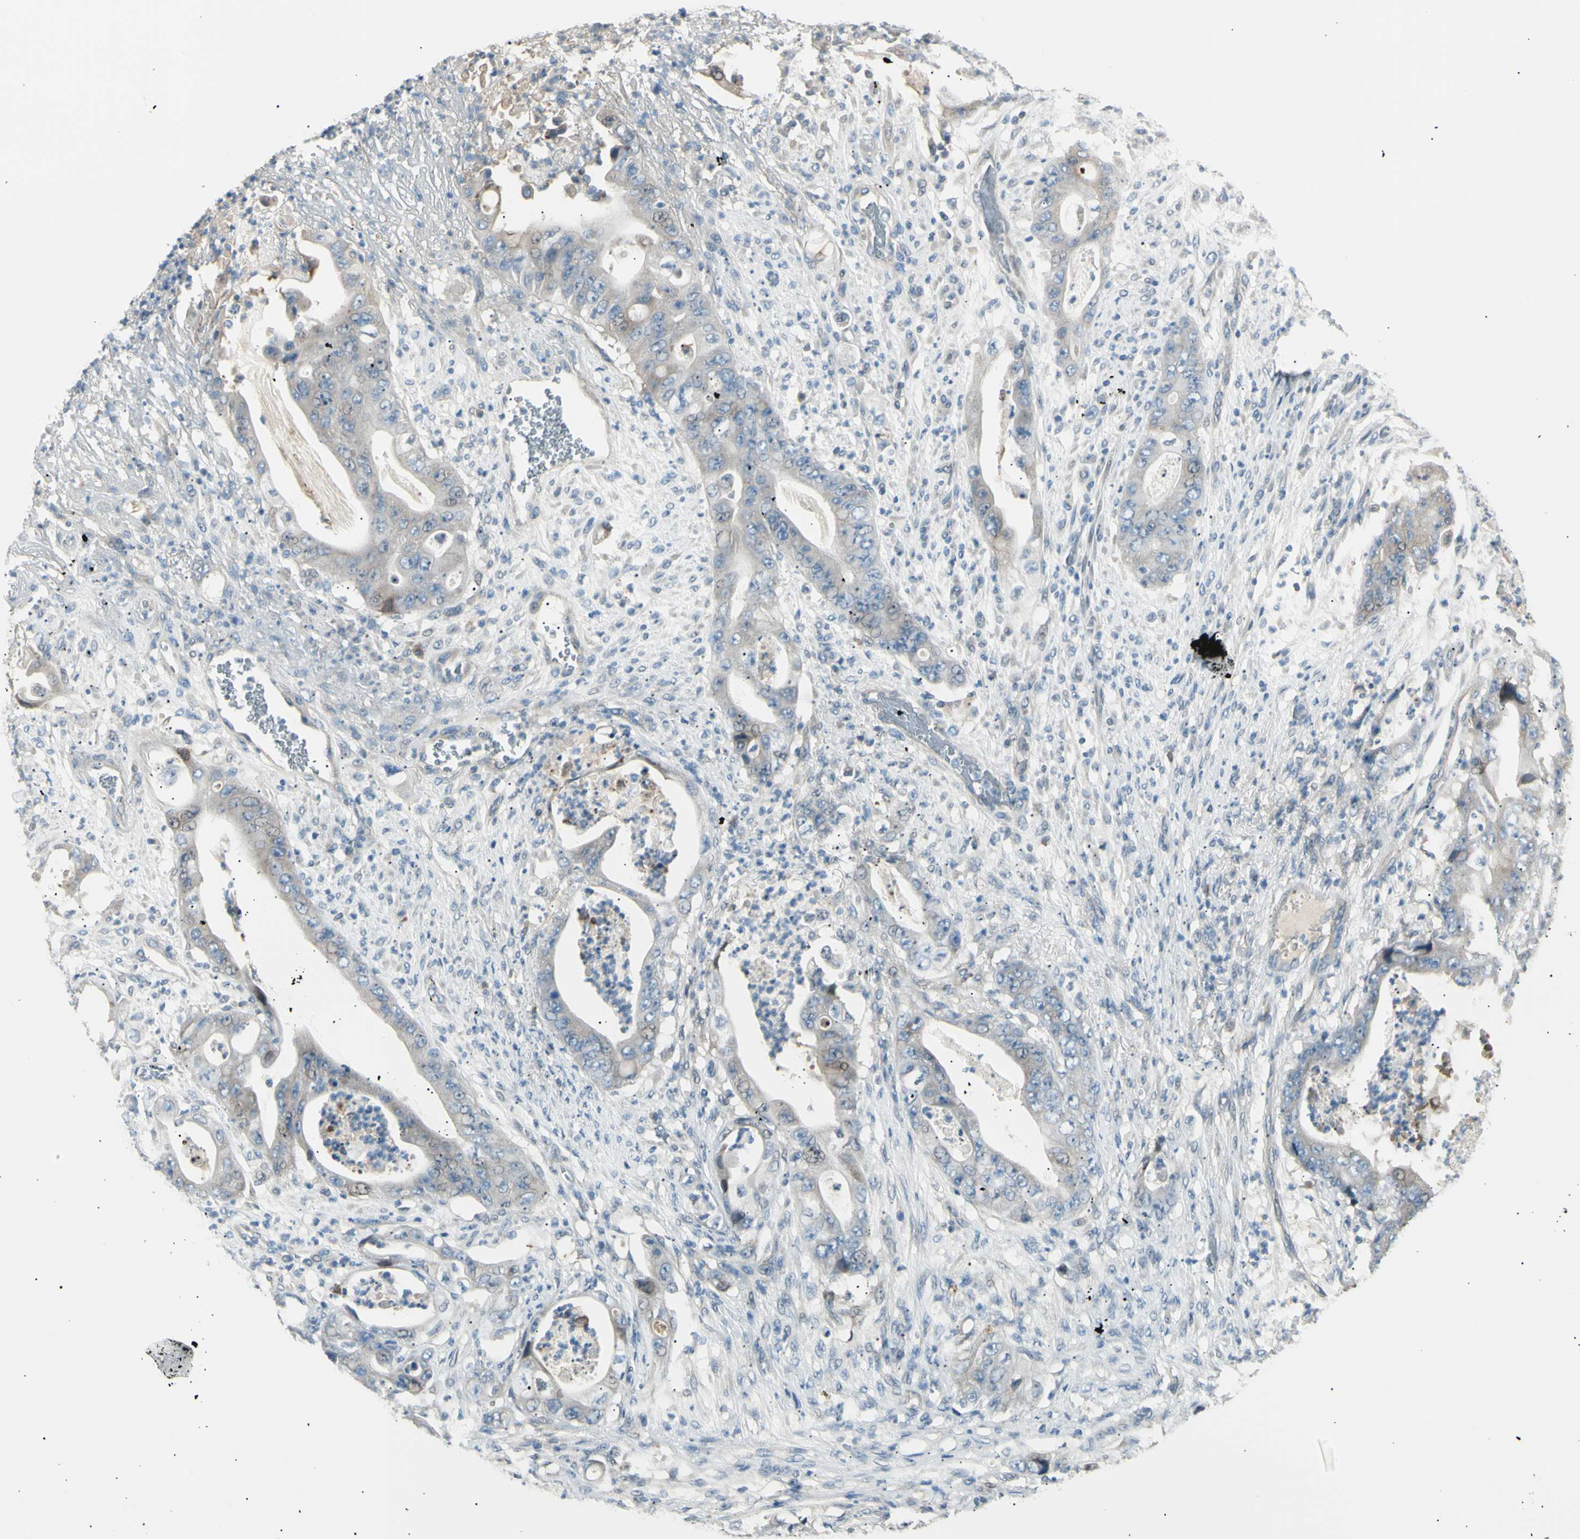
{"staining": {"intensity": "weak", "quantity": "<25%", "location": "cytoplasmic/membranous"}, "tissue": "stomach cancer", "cell_type": "Tumor cells", "image_type": "cancer", "snomed": [{"axis": "morphology", "description": "Adenocarcinoma, NOS"}, {"axis": "topography", "description": "Stomach"}], "caption": "Immunohistochemistry (IHC) image of neoplastic tissue: human stomach cancer (adenocarcinoma) stained with DAB displays no significant protein staining in tumor cells.", "gene": "LHPP", "patient": {"sex": "female", "age": 73}}